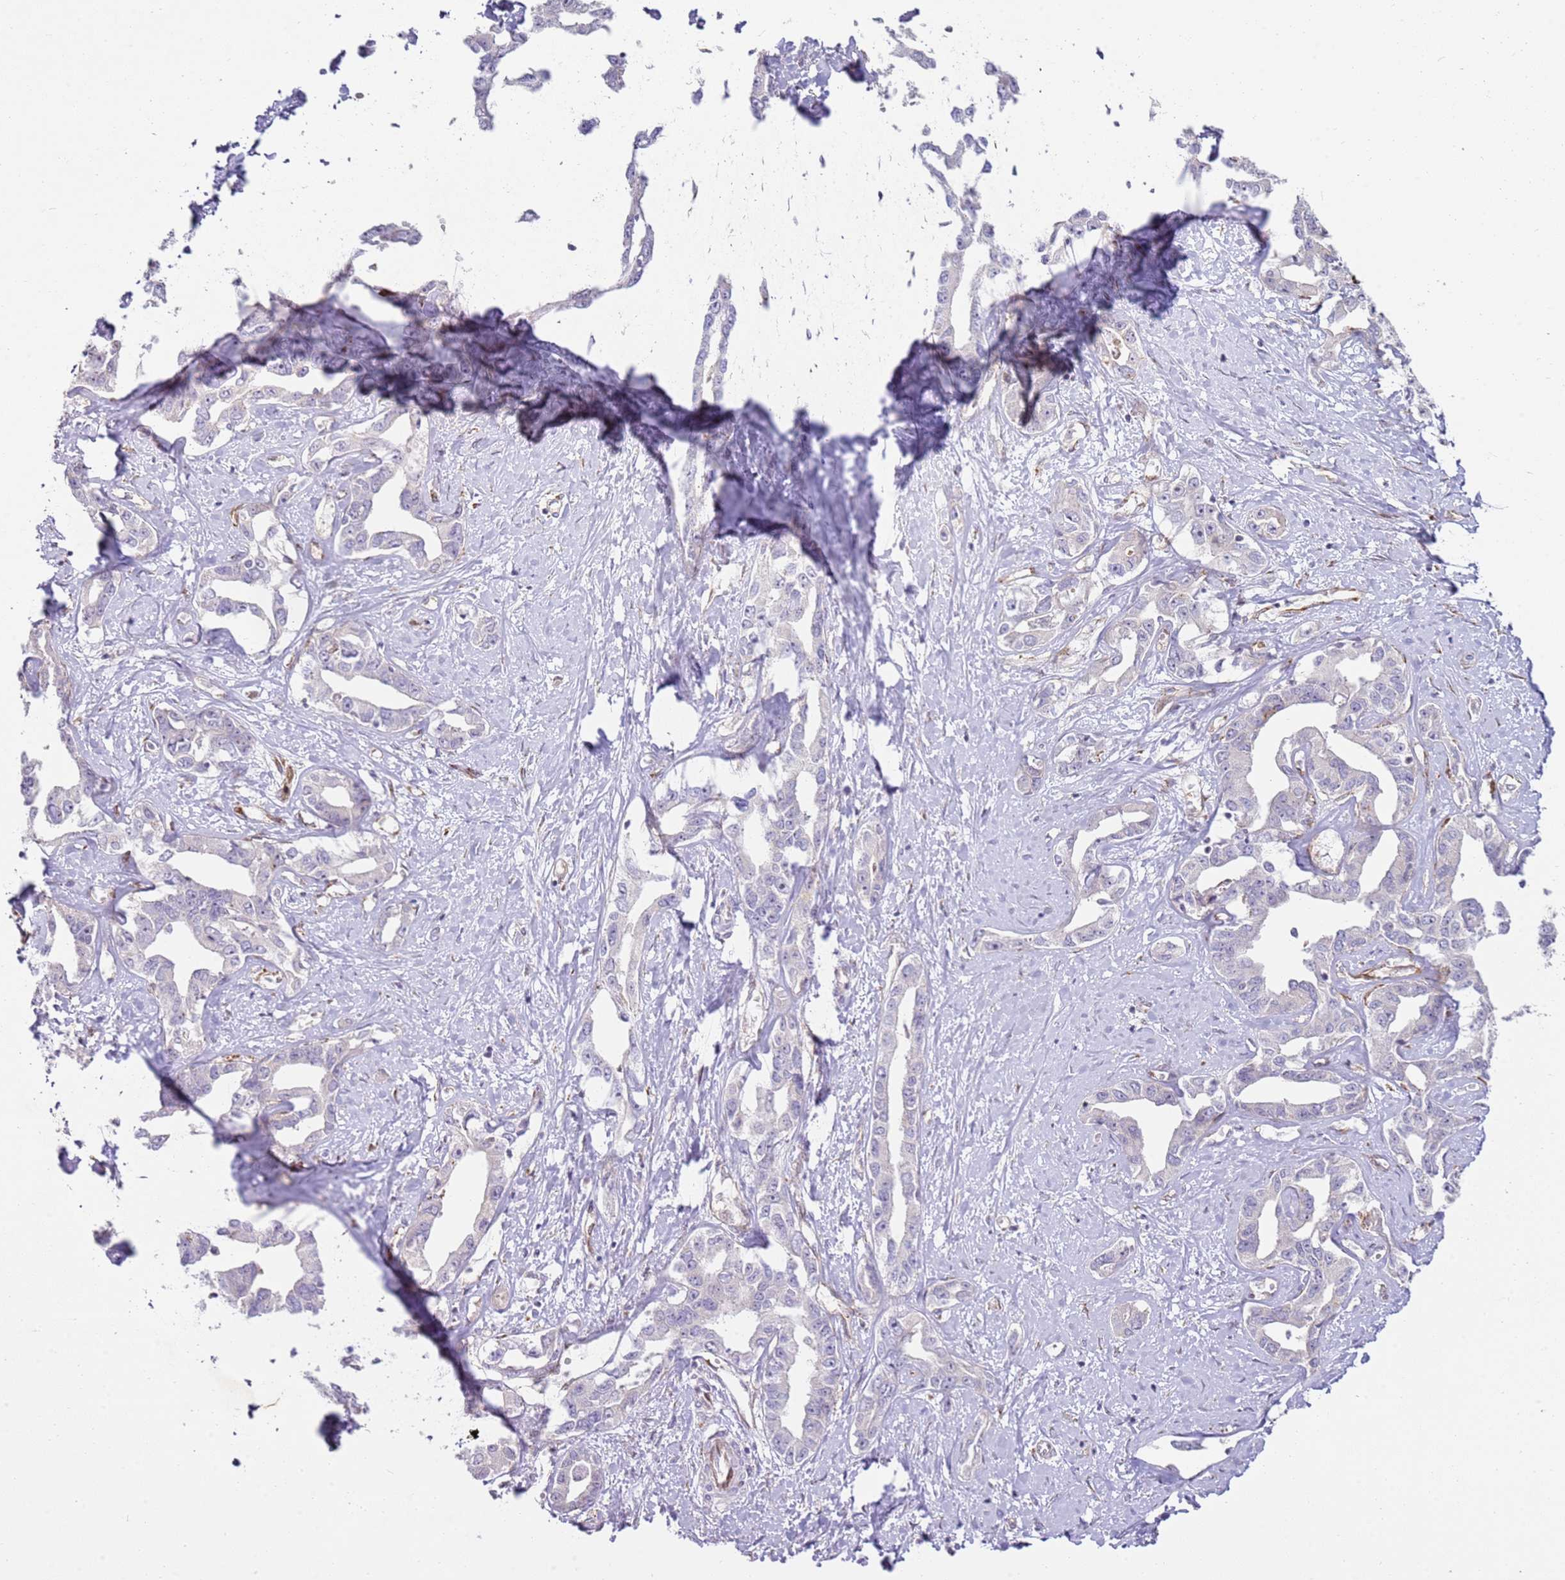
{"staining": {"intensity": "negative", "quantity": "none", "location": "none"}, "tissue": "liver cancer", "cell_type": "Tumor cells", "image_type": "cancer", "snomed": [{"axis": "morphology", "description": "Cholangiocarcinoma"}, {"axis": "topography", "description": "Liver"}], "caption": "Image shows no protein staining in tumor cells of liver cancer tissue.", "gene": "GRAP", "patient": {"sex": "male", "age": 59}}